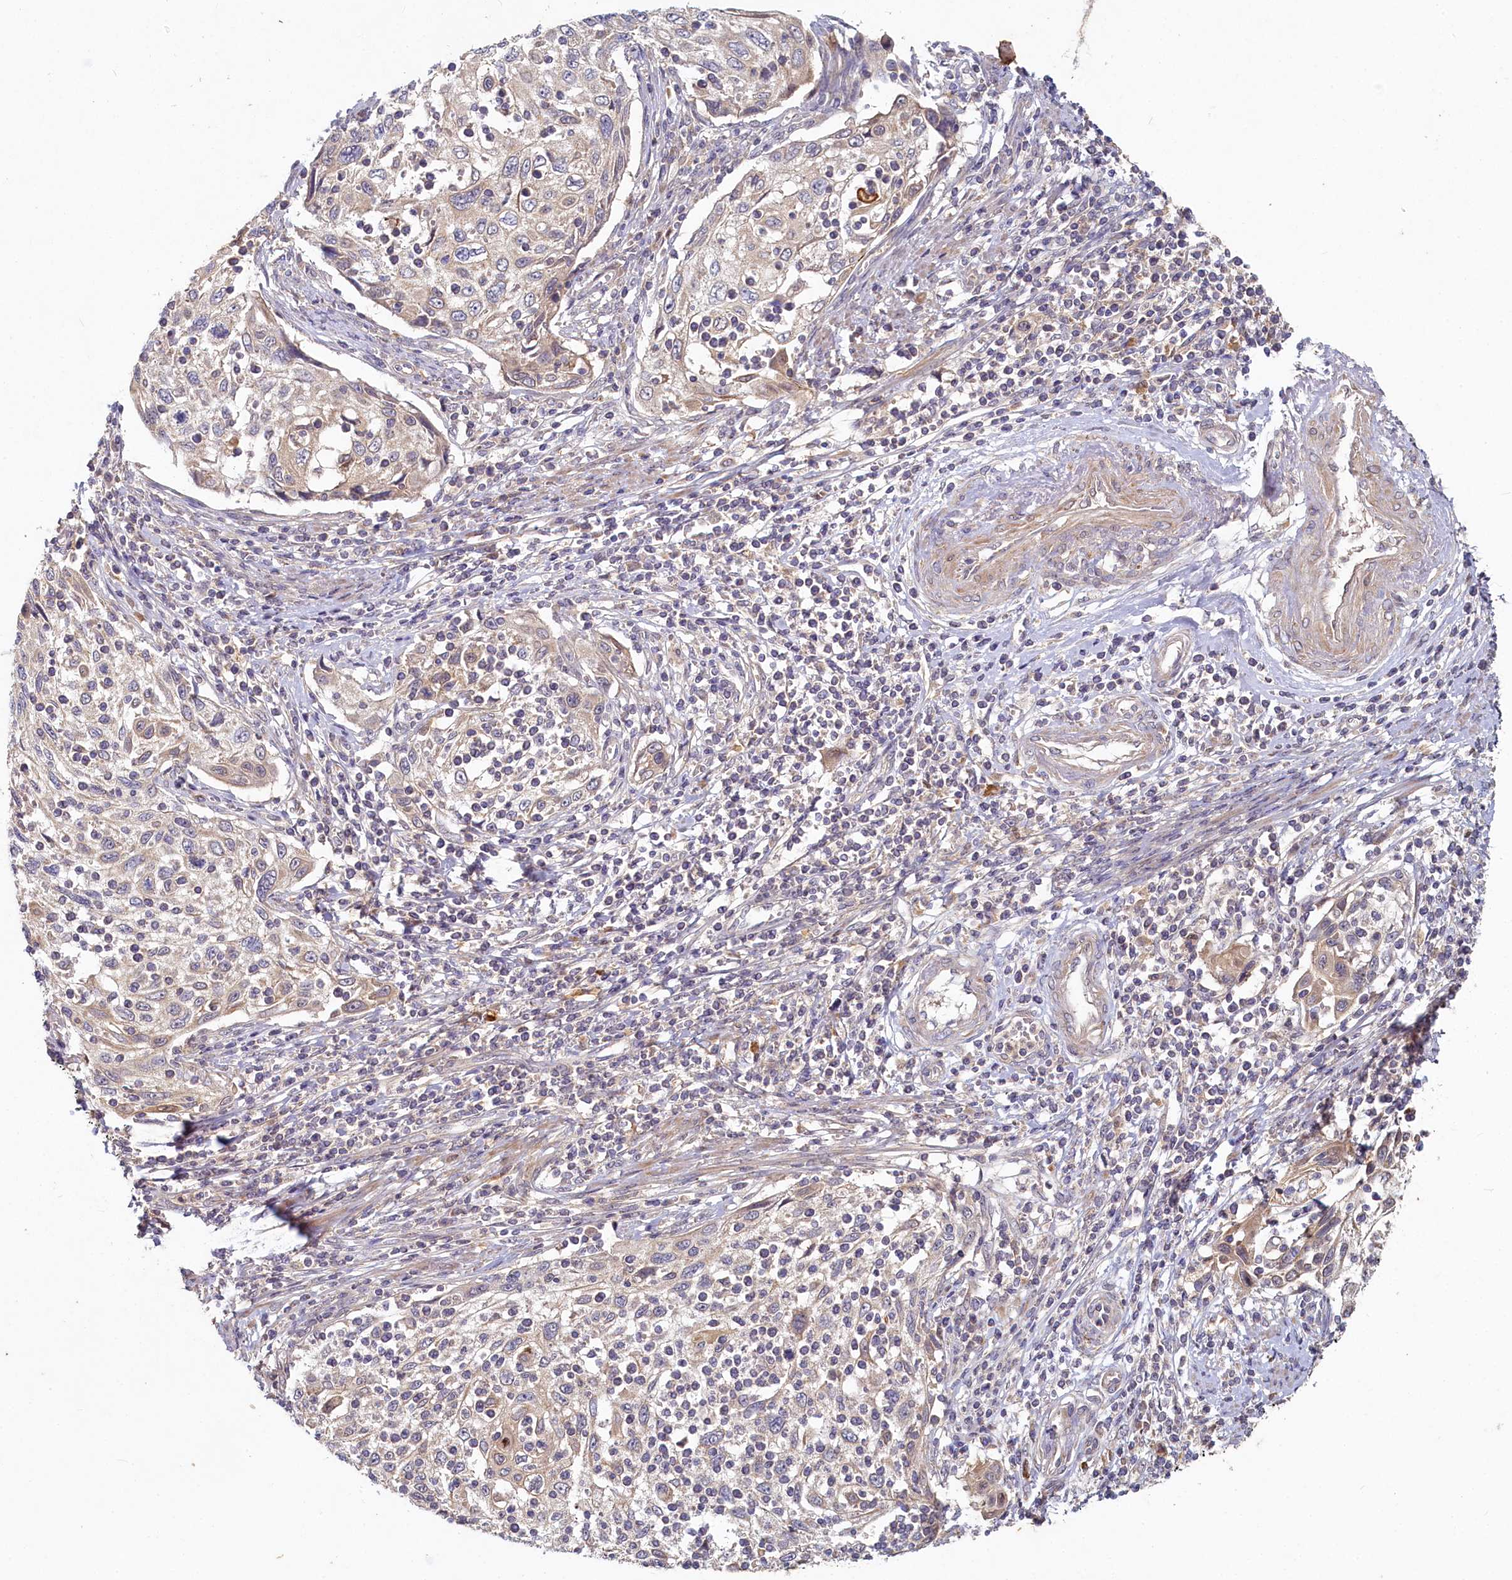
{"staining": {"intensity": "negative", "quantity": "none", "location": "none"}, "tissue": "cervical cancer", "cell_type": "Tumor cells", "image_type": "cancer", "snomed": [{"axis": "morphology", "description": "Squamous cell carcinoma, NOS"}, {"axis": "topography", "description": "Cervix"}], "caption": "A high-resolution histopathology image shows immunohistochemistry (IHC) staining of cervical cancer, which shows no significant staining in tumor cells. The staining was performed using DAB (3,3'-diaminobenzidine) to visualize the protein expression in brown, while the nuclei were stained in blue with hematoxylin (Magnification: 20x).", "gene": "HERC3", "patient": {"sex": "female", "age": 70}}